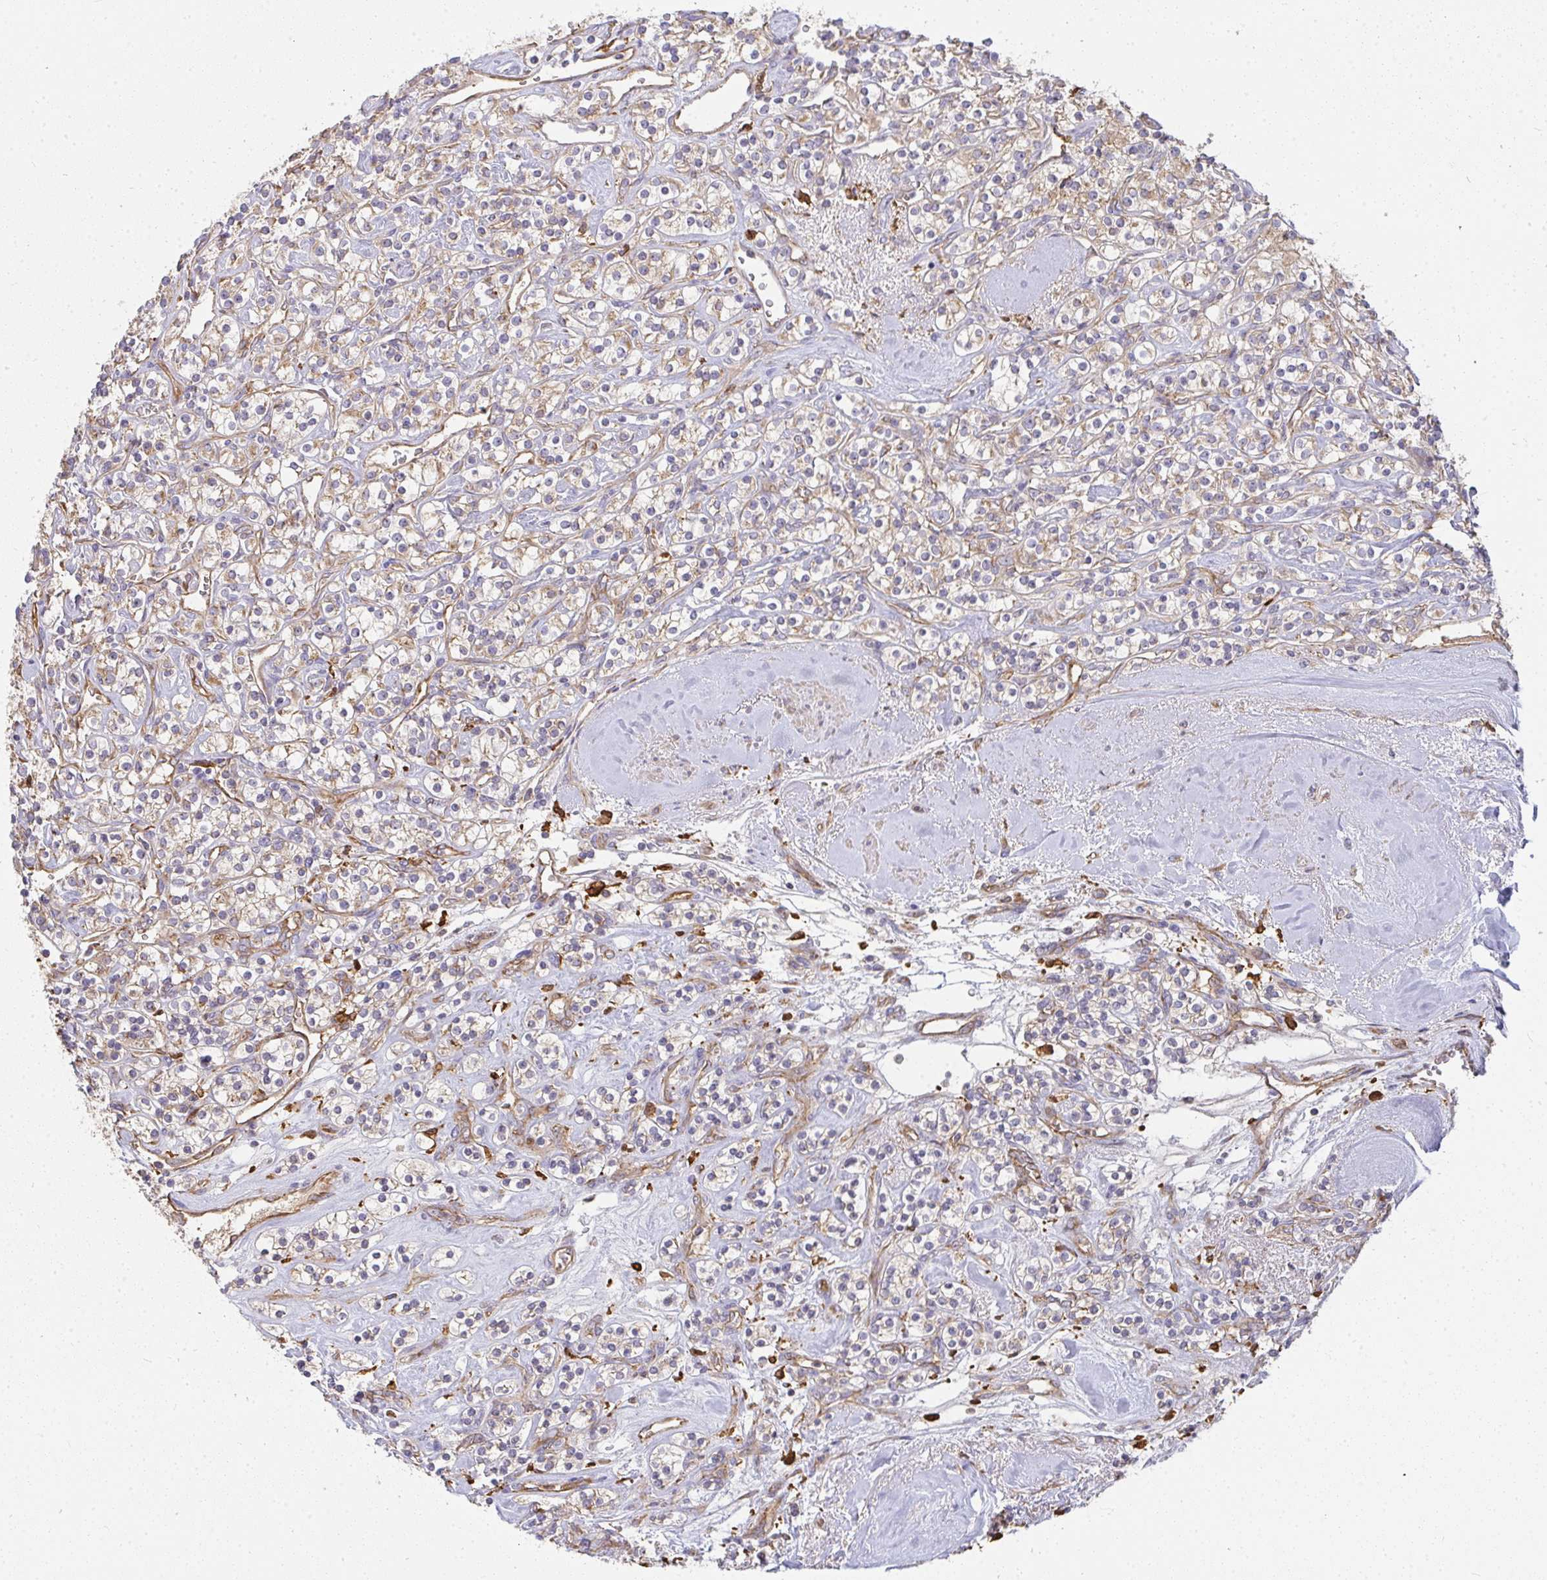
{"staining": {"intensity": "weak", "quantity": ">75%", "location": "cytoplasmic/membranous"}, "tissue": "renal cancer", "cell_type": "Tumor cells", "image_type": "cancer", "snomed": [{"axis": "morphology", "description": "Adenocarcinoma, NOS"}, {"axis": "topography", "description": "Kidney"}], "caption": "Tumor cells reveal weak cytoplasmic/membranous expression in approximately >75% of cells in renal cancer.", "gene": "B4GALT6", "patient": {"sex": "male", "age": 77}}